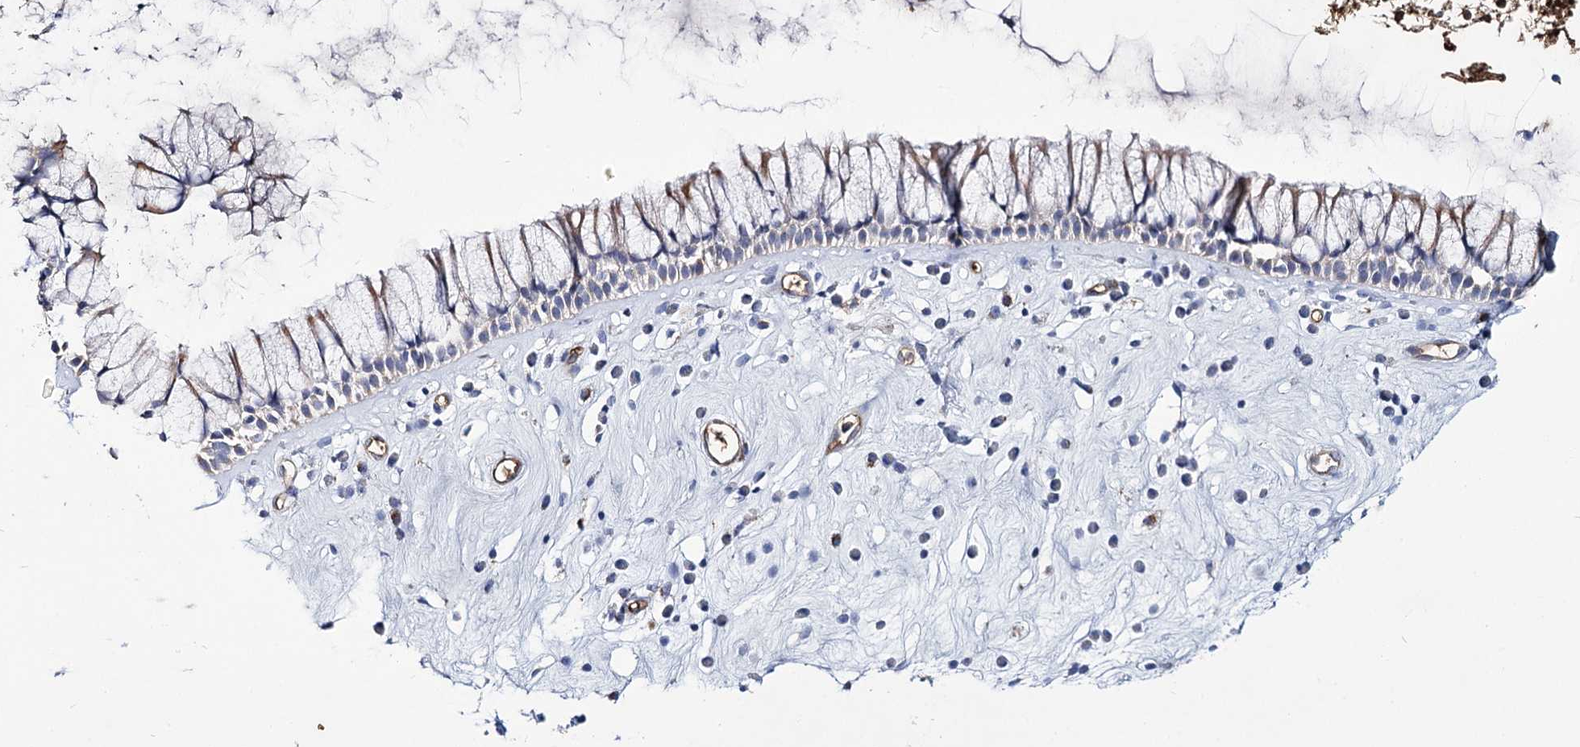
{"staining": {"intensity": "weak", "quantity": "<25%", "location": "cytoplasmic/membranous"}, "tissue": "nasopharynx", "cell_type": "Respiratory epithelial cells", "image_type": "normal", "snomed": [{"axis": "morphology", "description": "Normal tissue, NOS"}, {"axis": "morphology", "description": "Inflammation, NOS"}, {"axis": "topography", "description": "Nasopharynx"}], "caption": "Protein analysis of unremarkable nasopharynx displays no significant positivity in respiratory epithelial cells. (Stains: DAB IHC with hematoxylin counter stain, Microscopy: brightfield microscopy at high magnification).", "gene": "GBF1", "patient": {"sex": "male", "age": 29}}